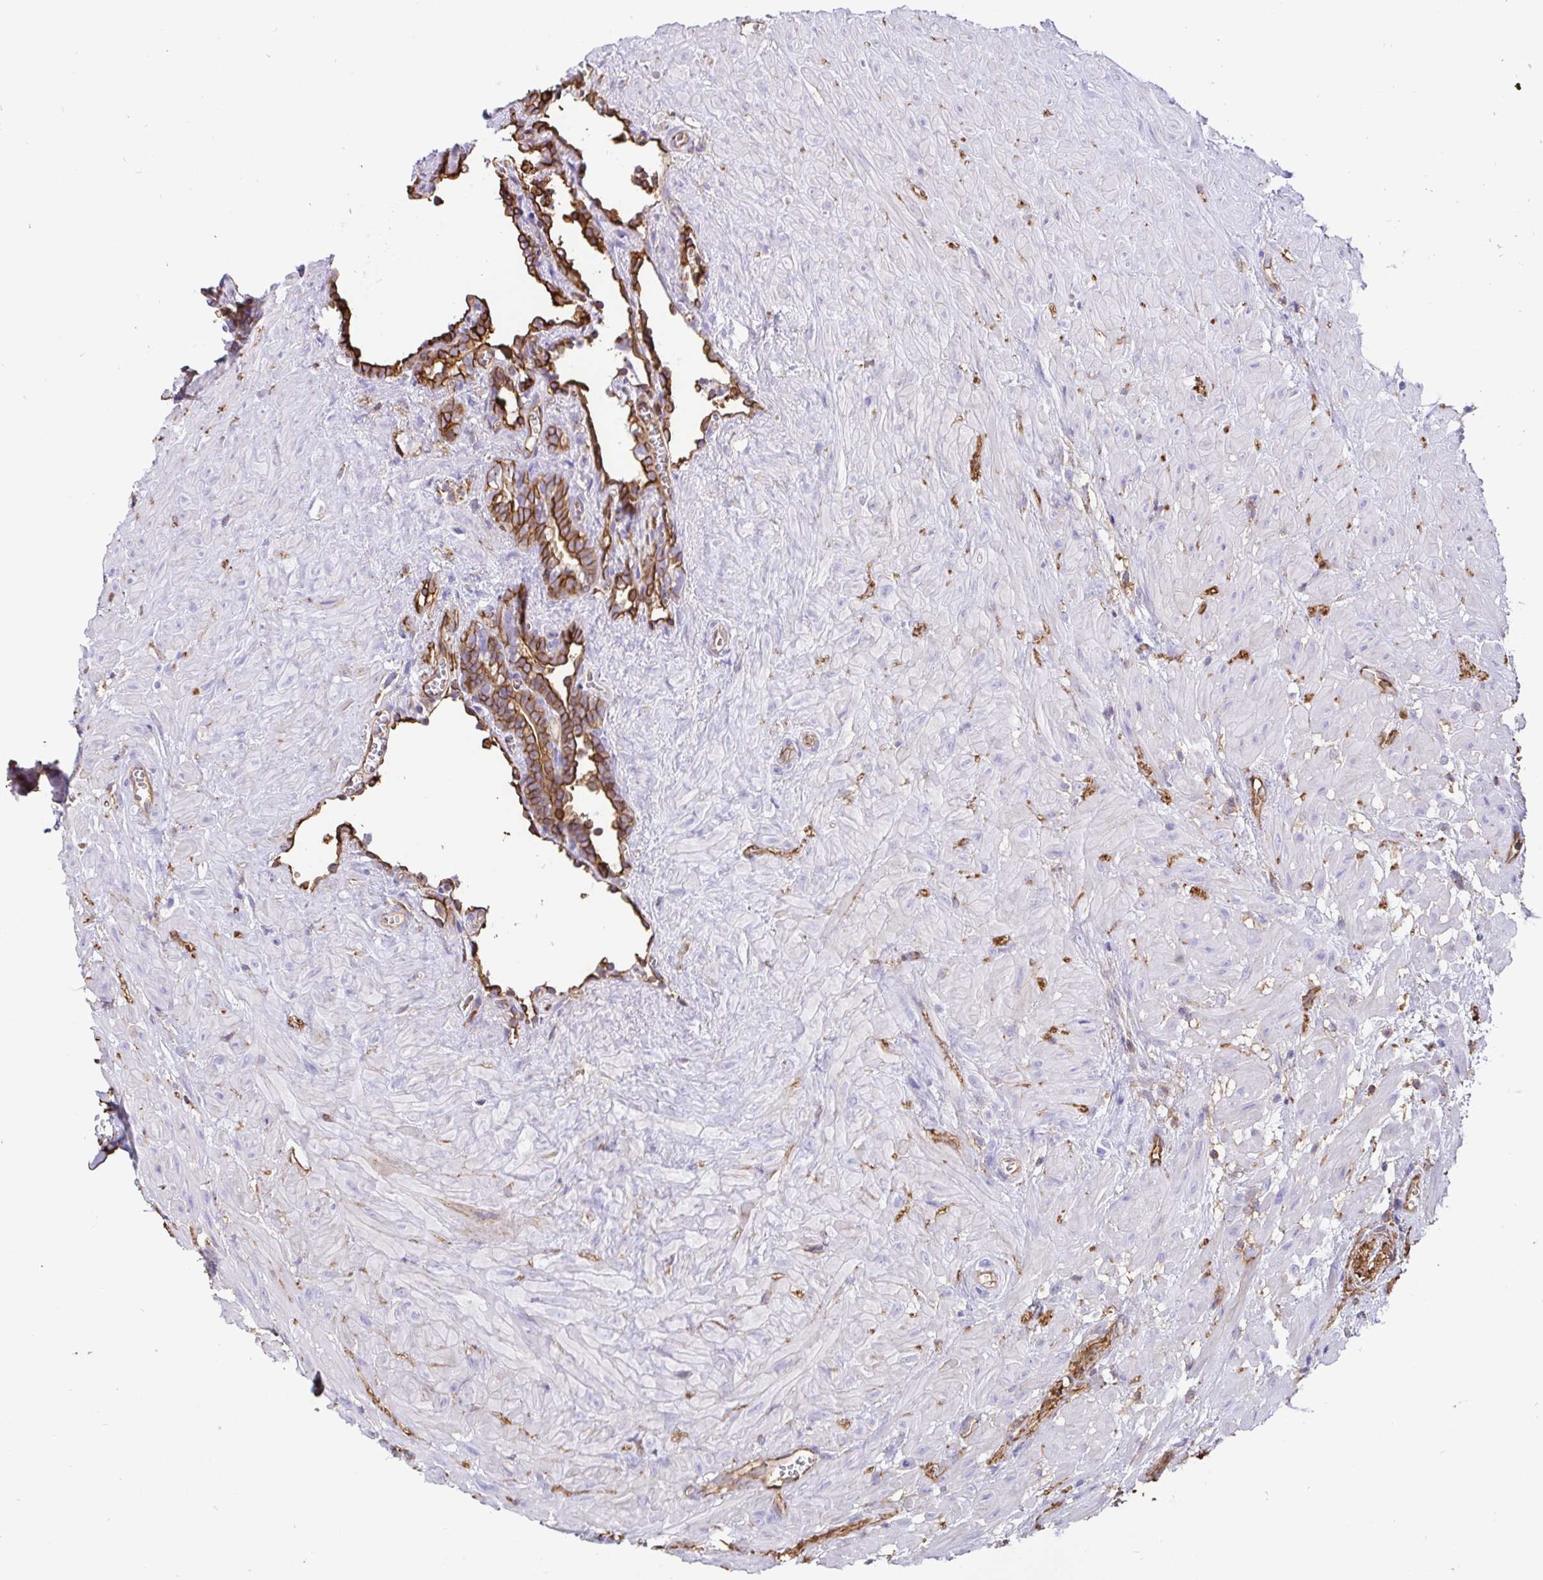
{"staining": {"intensity": "moderate", "quantity": ">75%", "location": "cytoplasmic/membranous"}, "tissue": "seminal vesicle", "cell_type": "Glandular cells", "image_type": "normal", "snomed": [{"axis": "morphology", "description": "Normal tissue, NOS"}, {"axis": "topography", "description": "Seminal veicle"}], "caption": "Protein expression by immunohistochemistry (IHC) demonstrates moderate cytoplasmic/membranous expression in about >75% of glandular cells in normal seminal vesicle.", "gene": "ANXA2", "patient": {"sex": "male", "age": 76}}